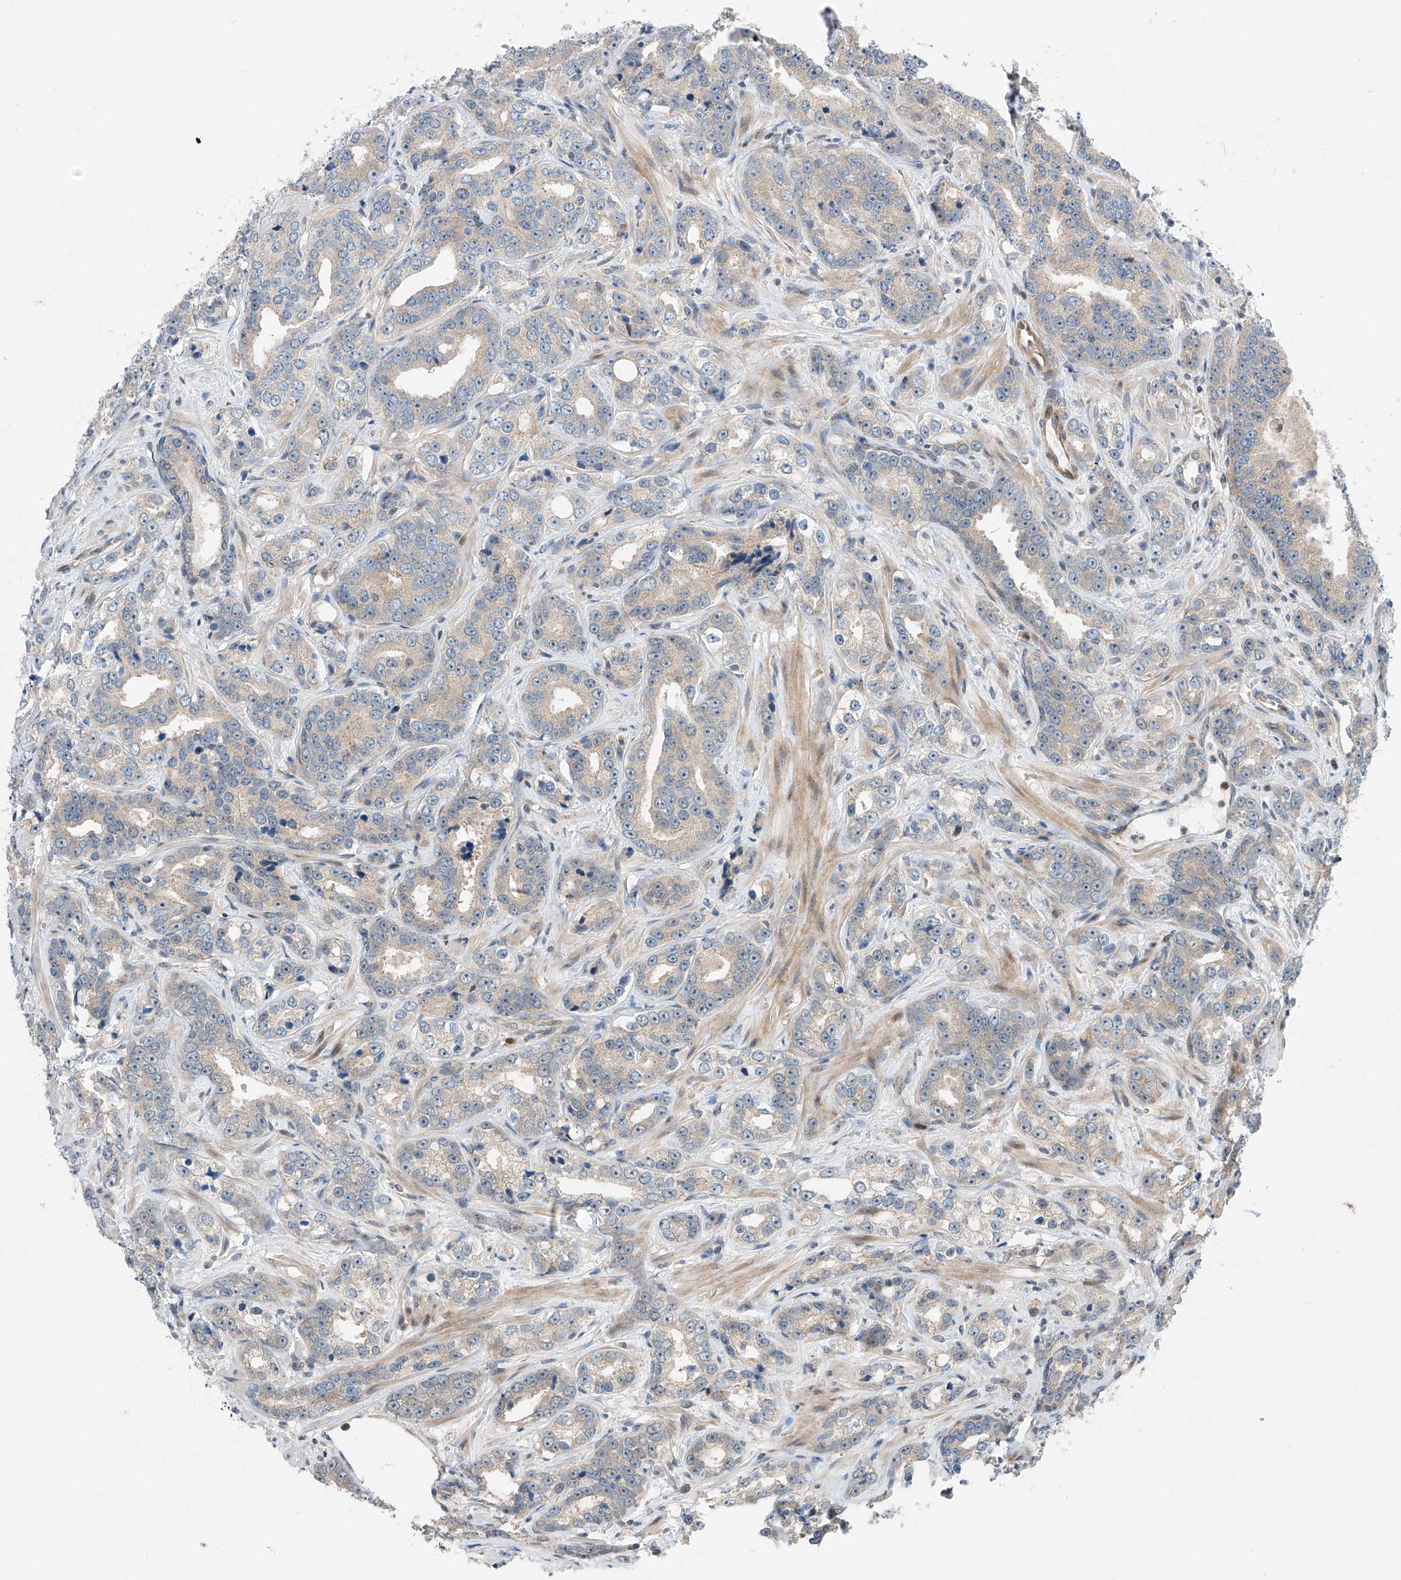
{"staining": {"intensity": "weak", "quantity": "25%-75%", "location": "cytoplasmic/membranous,nuclear"}, "tissue": "prostate cancer", "cell_type": "Tumor cells", "image_type": "cancer", "snomed": [{"axis": "morphology", "description": "Adenocarcinoma, High grade"}, {"axis": "topography", "description": "Prostate"}], "caption": "Tumor cells show low levels of weak cytoplasmic/membranous and nuclear positivity in about 25%-75% of cells in human prostate high-grade adenocarcinoma.", "gene": "CLDND1", "patient": {"sex": "male", "age": 62}}